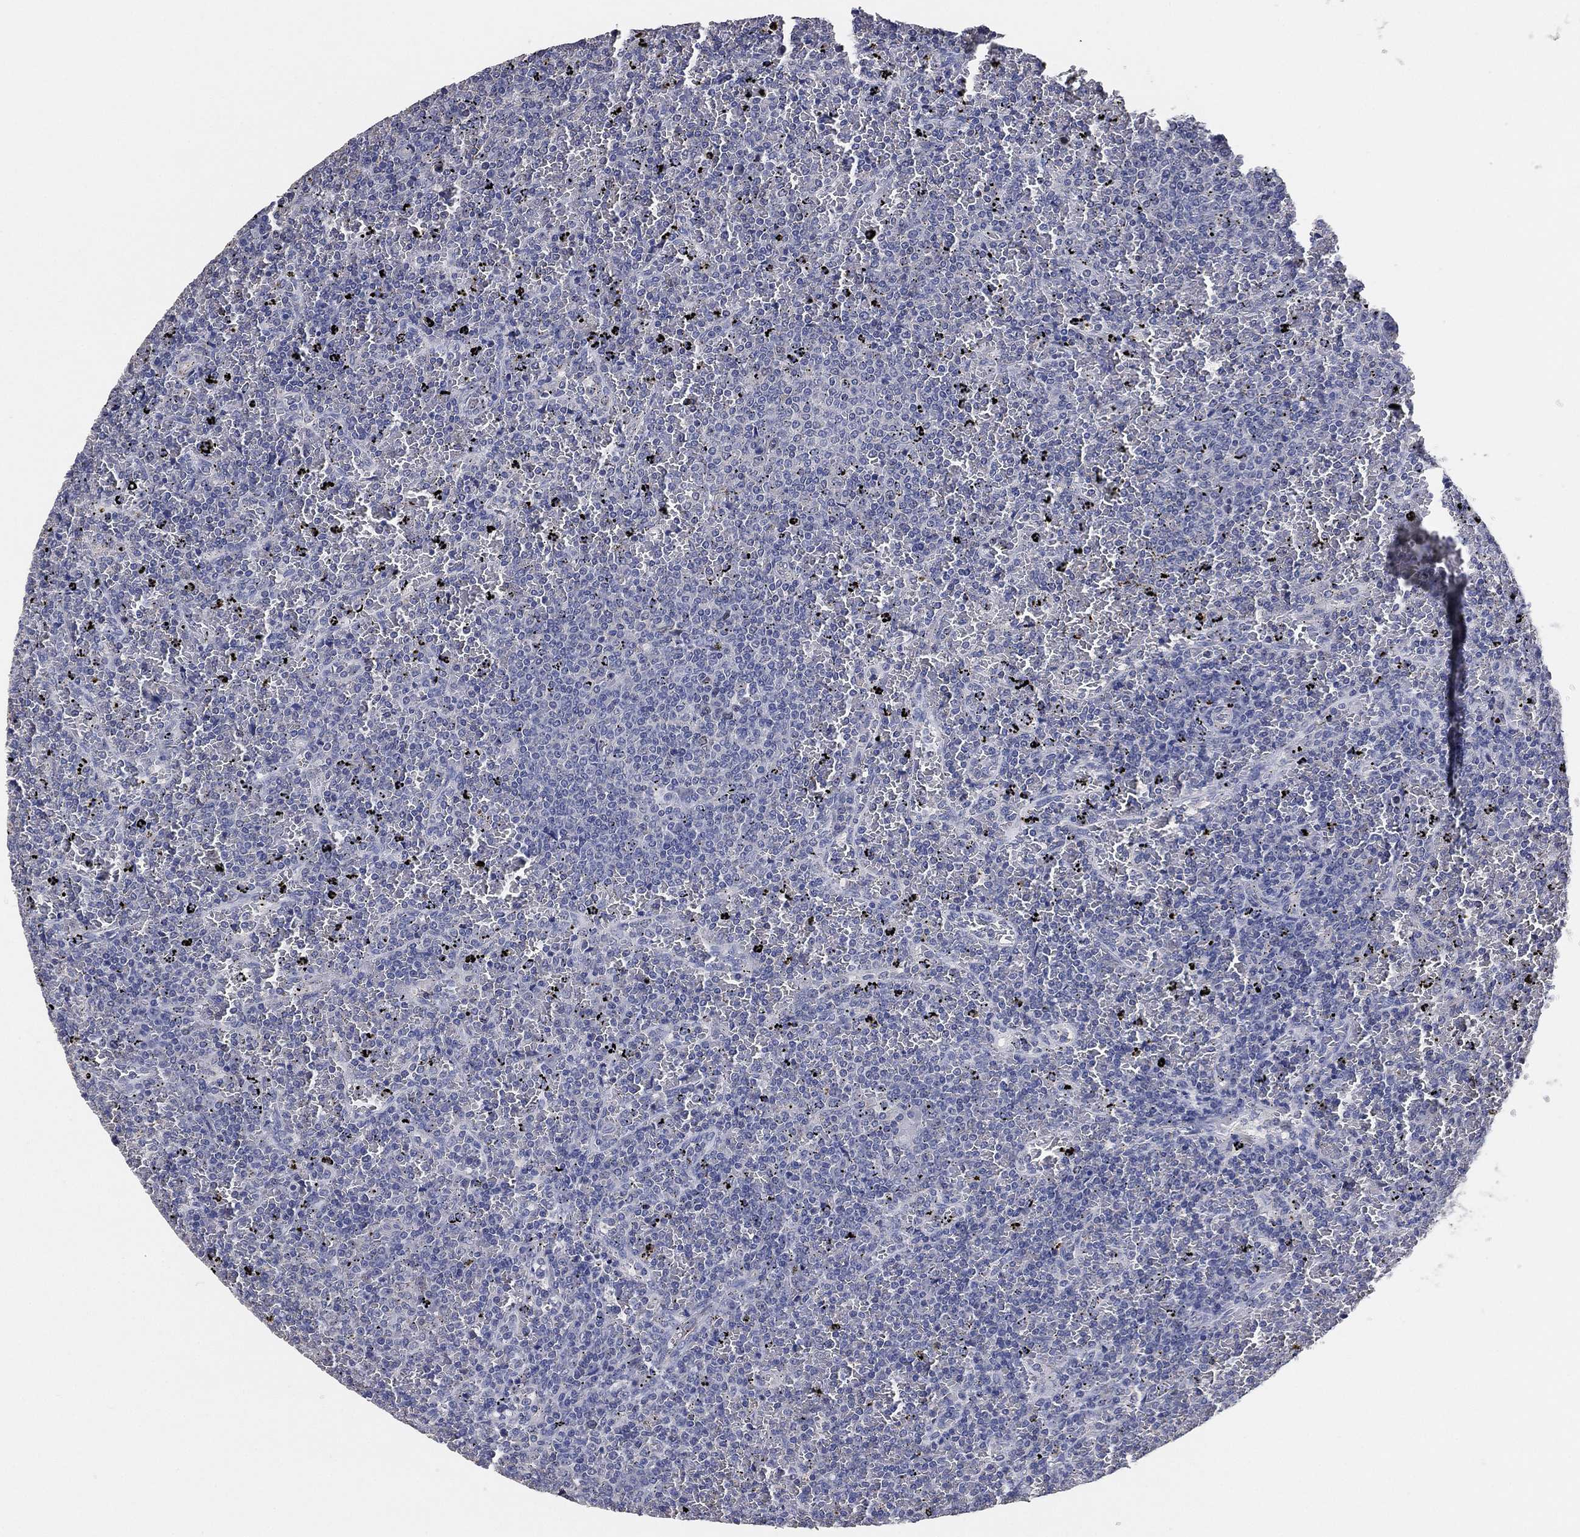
{"staining": {"intensity": "negative", "quantity": "none", "location": "none"}, "tissue": "lymphoma", "cell_type": "Tumor cells", "image_type": "cancer", "snomed": [{"axis": "morphology", "description": "Malignant lymphoma, non-Hodgkin's type, Low grade"}, {"axis": "topography", "description": "Spleen"}], "caption": "Malignant lymphoma, non-Hodgkin's type (low-grade) was stained to show a protein in brown. There is no significant positivity in tumor cells.", "gene": "KLK5", "patient": {"sex": "female", "age": 77}}